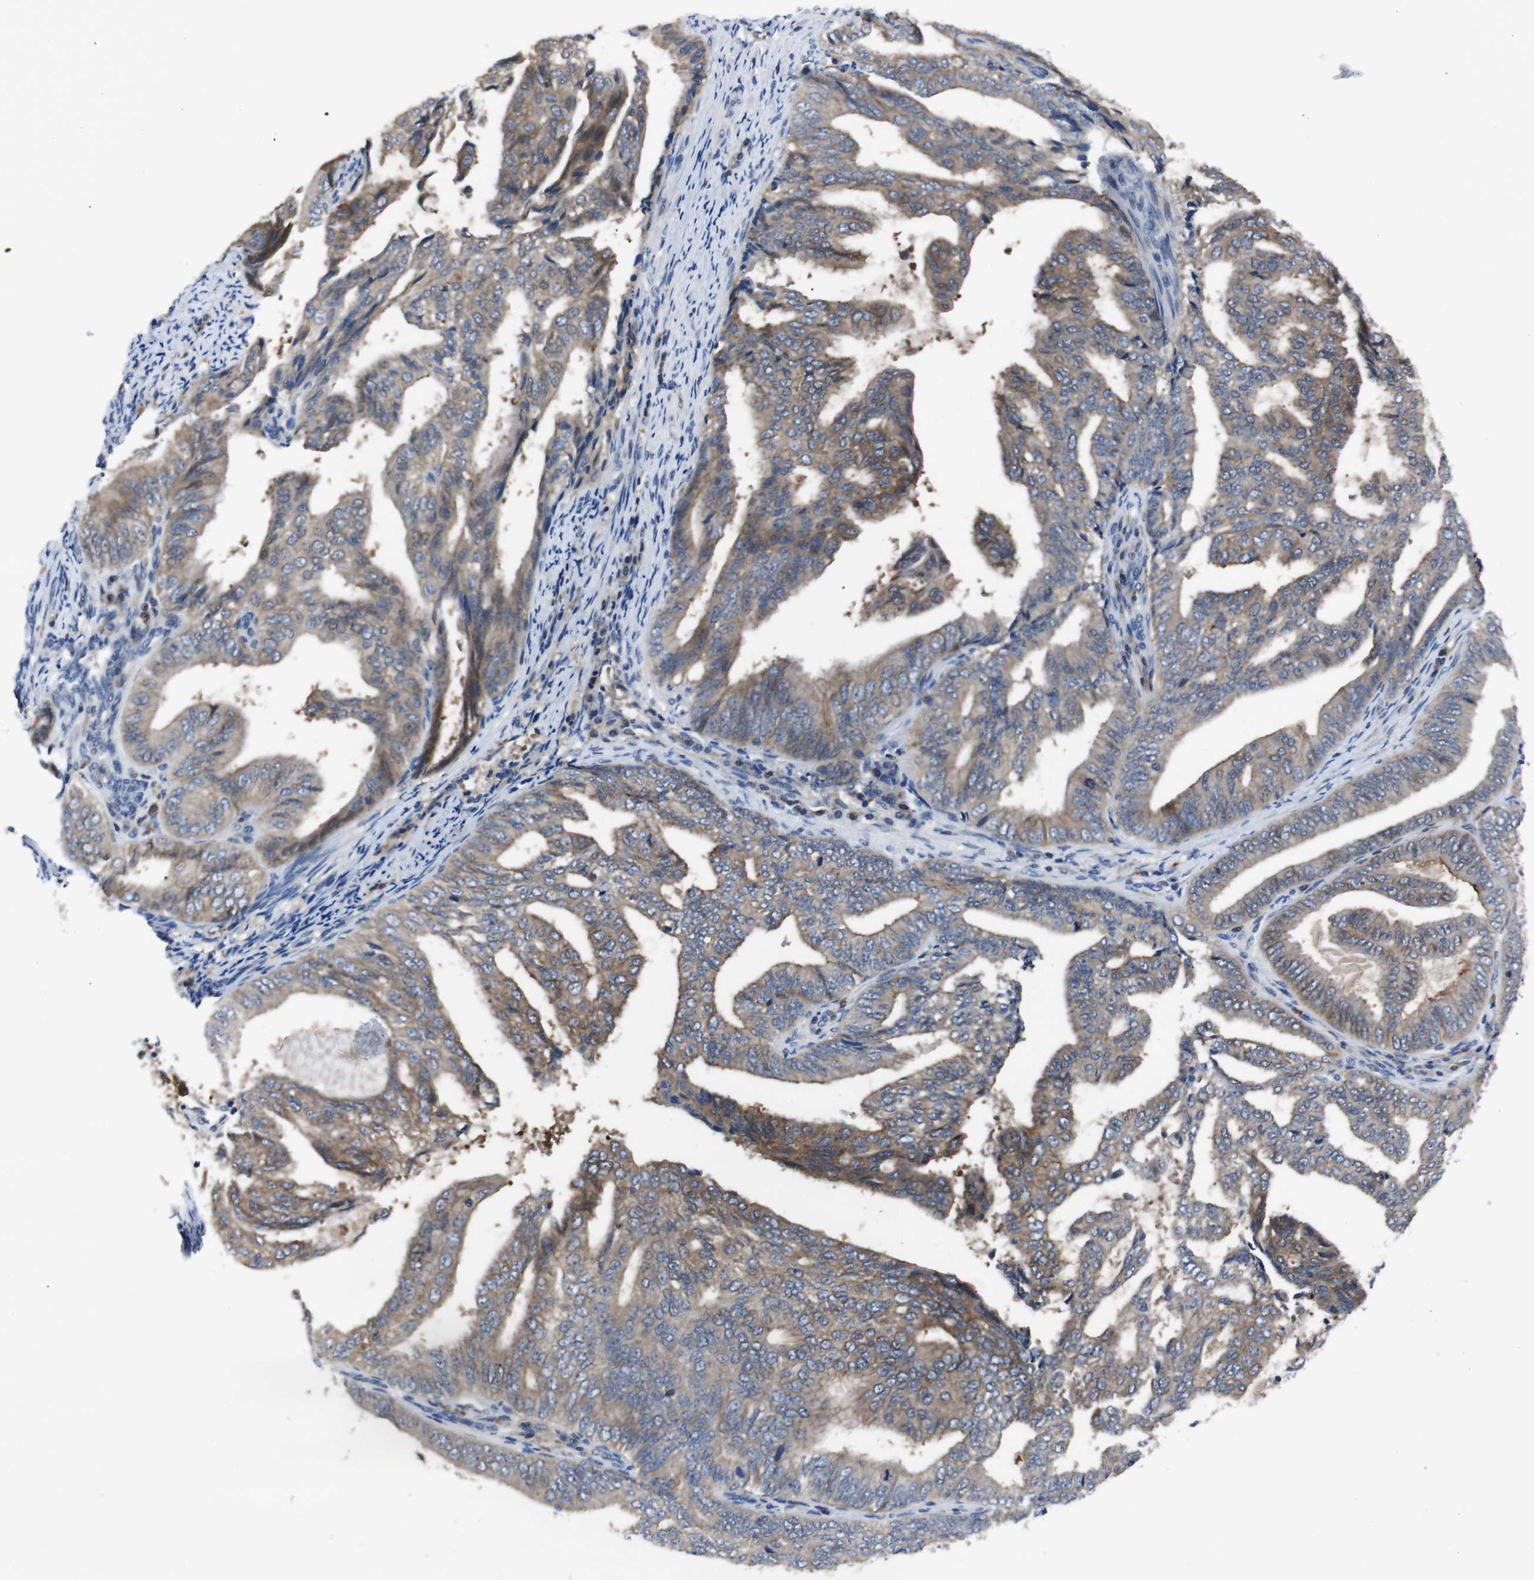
{"staining": {"intensity": "moderate", "quantity": ">75%", "location": "cytoplasmic/membranous"}, "tissue": "endometrial cancer", "cell_type": "Tumor cells", "image_type": "cancer", "snomed": [{"axis": "morphology", "description": "Adenocarcinoma, NOS"}, {"axis": "topography", "description": "Endometrium"}], "caption": "A brown stain shows moderate cytoplasmic/membranous staining of a protein in human endometrial adenocarcinoma tumor cells.", "gene": "SEMA4B", "patient": {"sex": "female", "age": 58}}